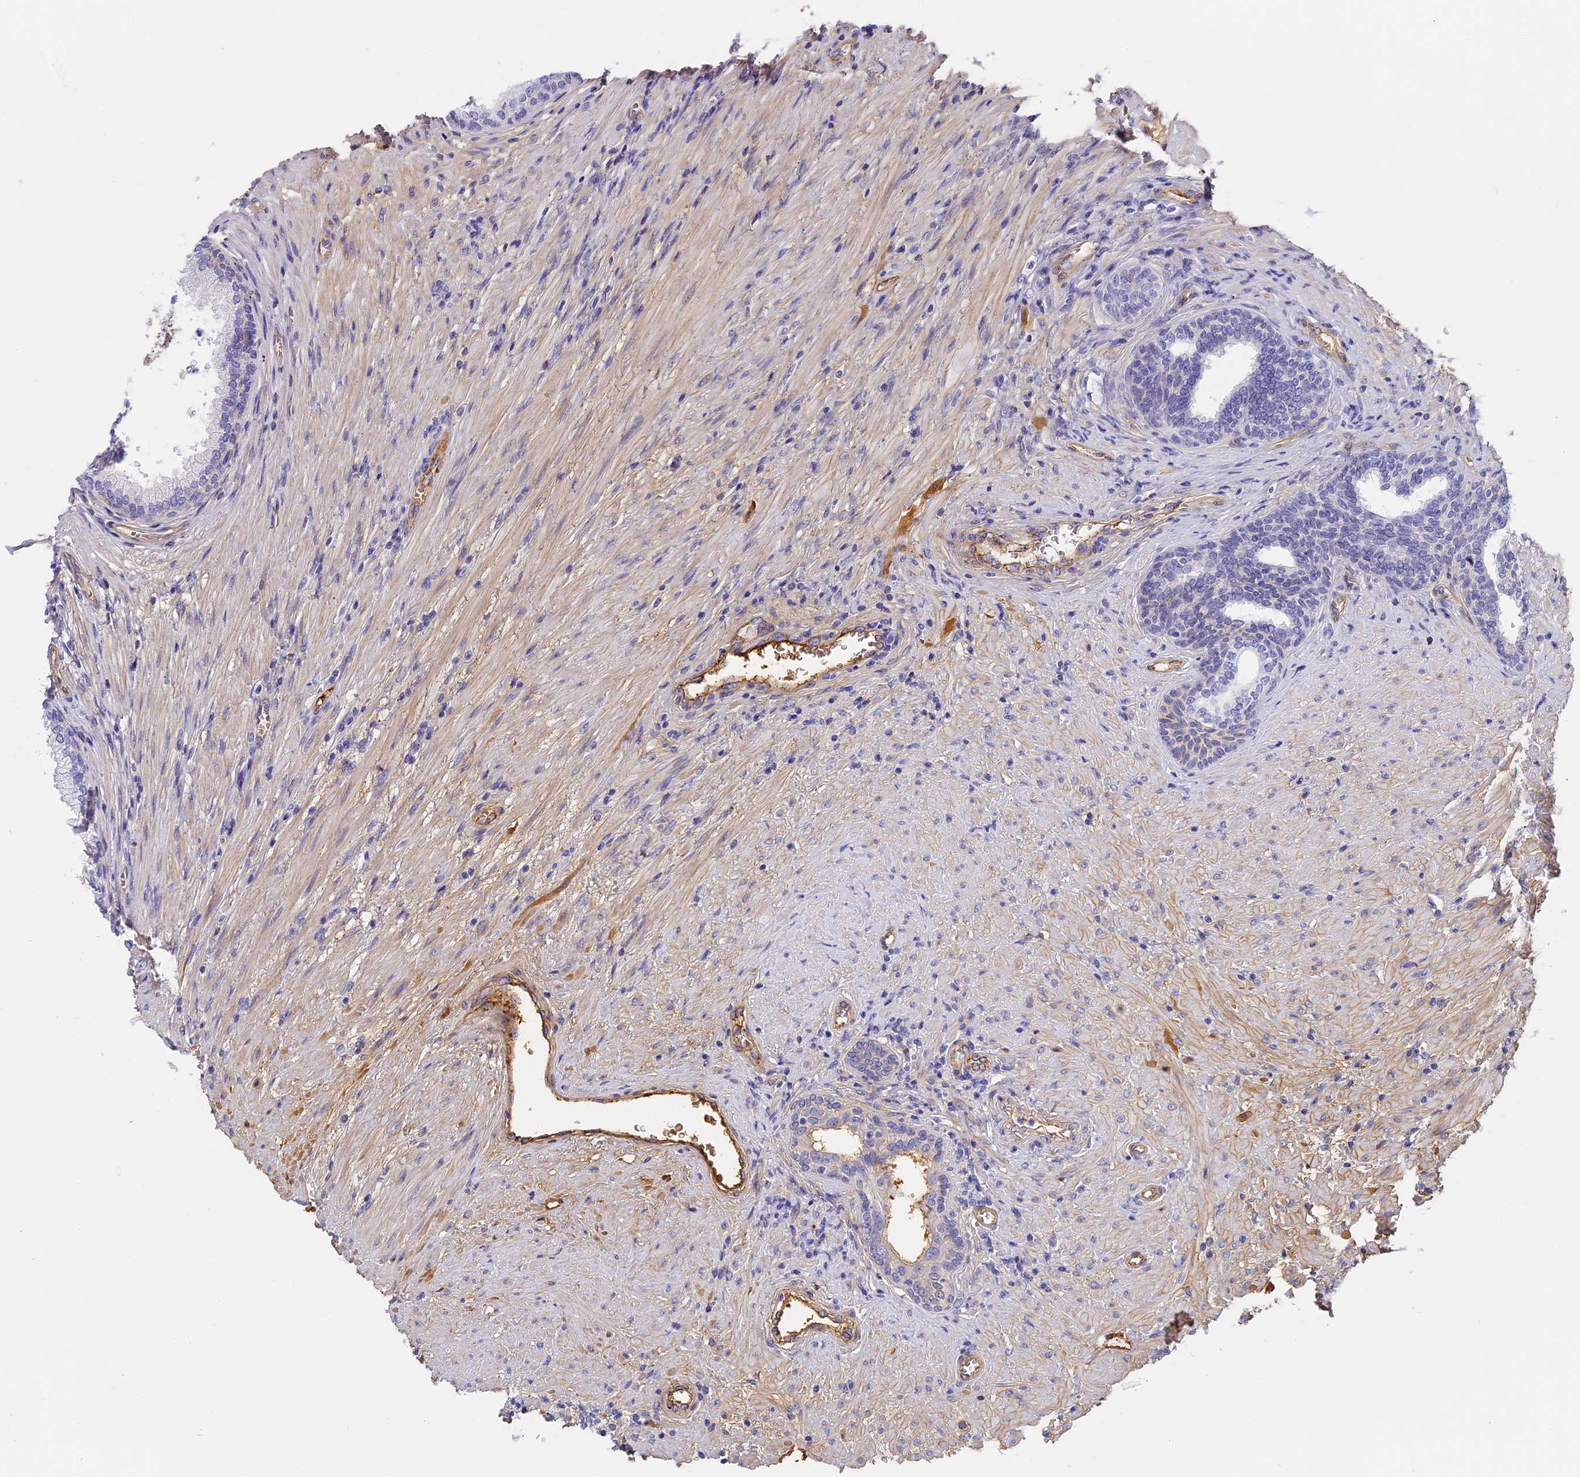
{"staining": {"intensity": "moderate", "quantity": "<25%", "location": "cytoplasmic/membranous"}, "tissue": "prostate", "cell_type": "Glandular cells", "image_type": "normal", "snomed": [{"axis": "morphology", "description": "Normal tissue, NOS"}, {"axis": "topography", "description": "Prostate"}], "caption": "Immunohistochemical staining of benign human prostate displays <25% levels of moderate cytoplasmic/membranous protein expression in about <25% of glandular cells.", "gene": "ITIH1", "patient": {"sex": "male", "age": 76}}